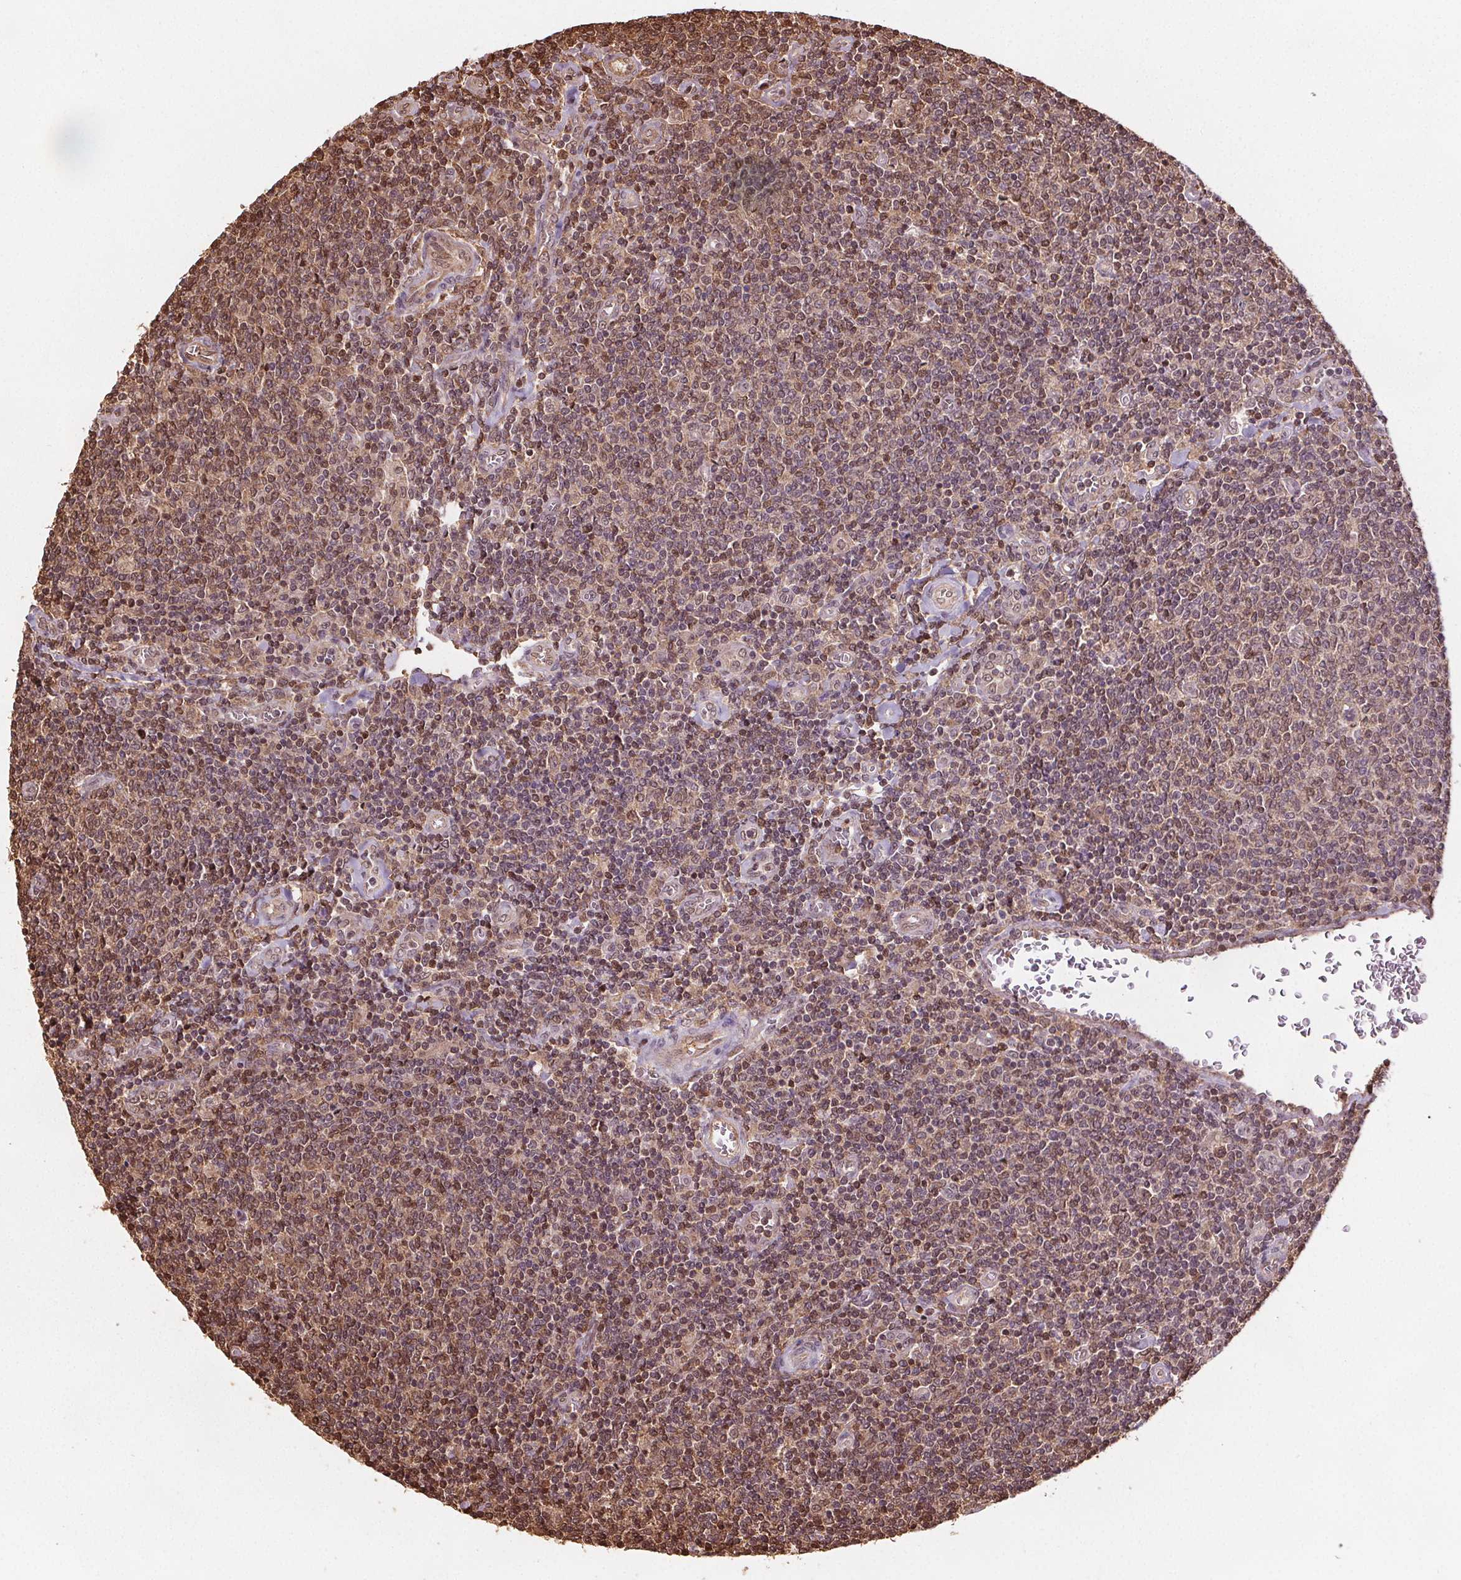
{"staining": {"intensity": "moderate", "quantity": "25%-75%", "location": "cytoplasmic/membranous,nuclear"}, "tissue": "lymphoma", "cell_type": "Tumor cells", "image_type": "cancer", "snomed": [{"axis": "morphology", "description": "Malignant lymphoma, non-Hodgkin's type, Low grade"}, {"axis": "topography", "description": "Lymph node"}], "caption": "Lymphoma stained with DAB immunohistochemistry (IHC) demonstrates medium levels of moderate cytoplasmic/membranous and nuclear positivity in about 25%-75% of tumor cells.", "gene": "ENO1", "patient": {"sex": "male", "age": 52}}